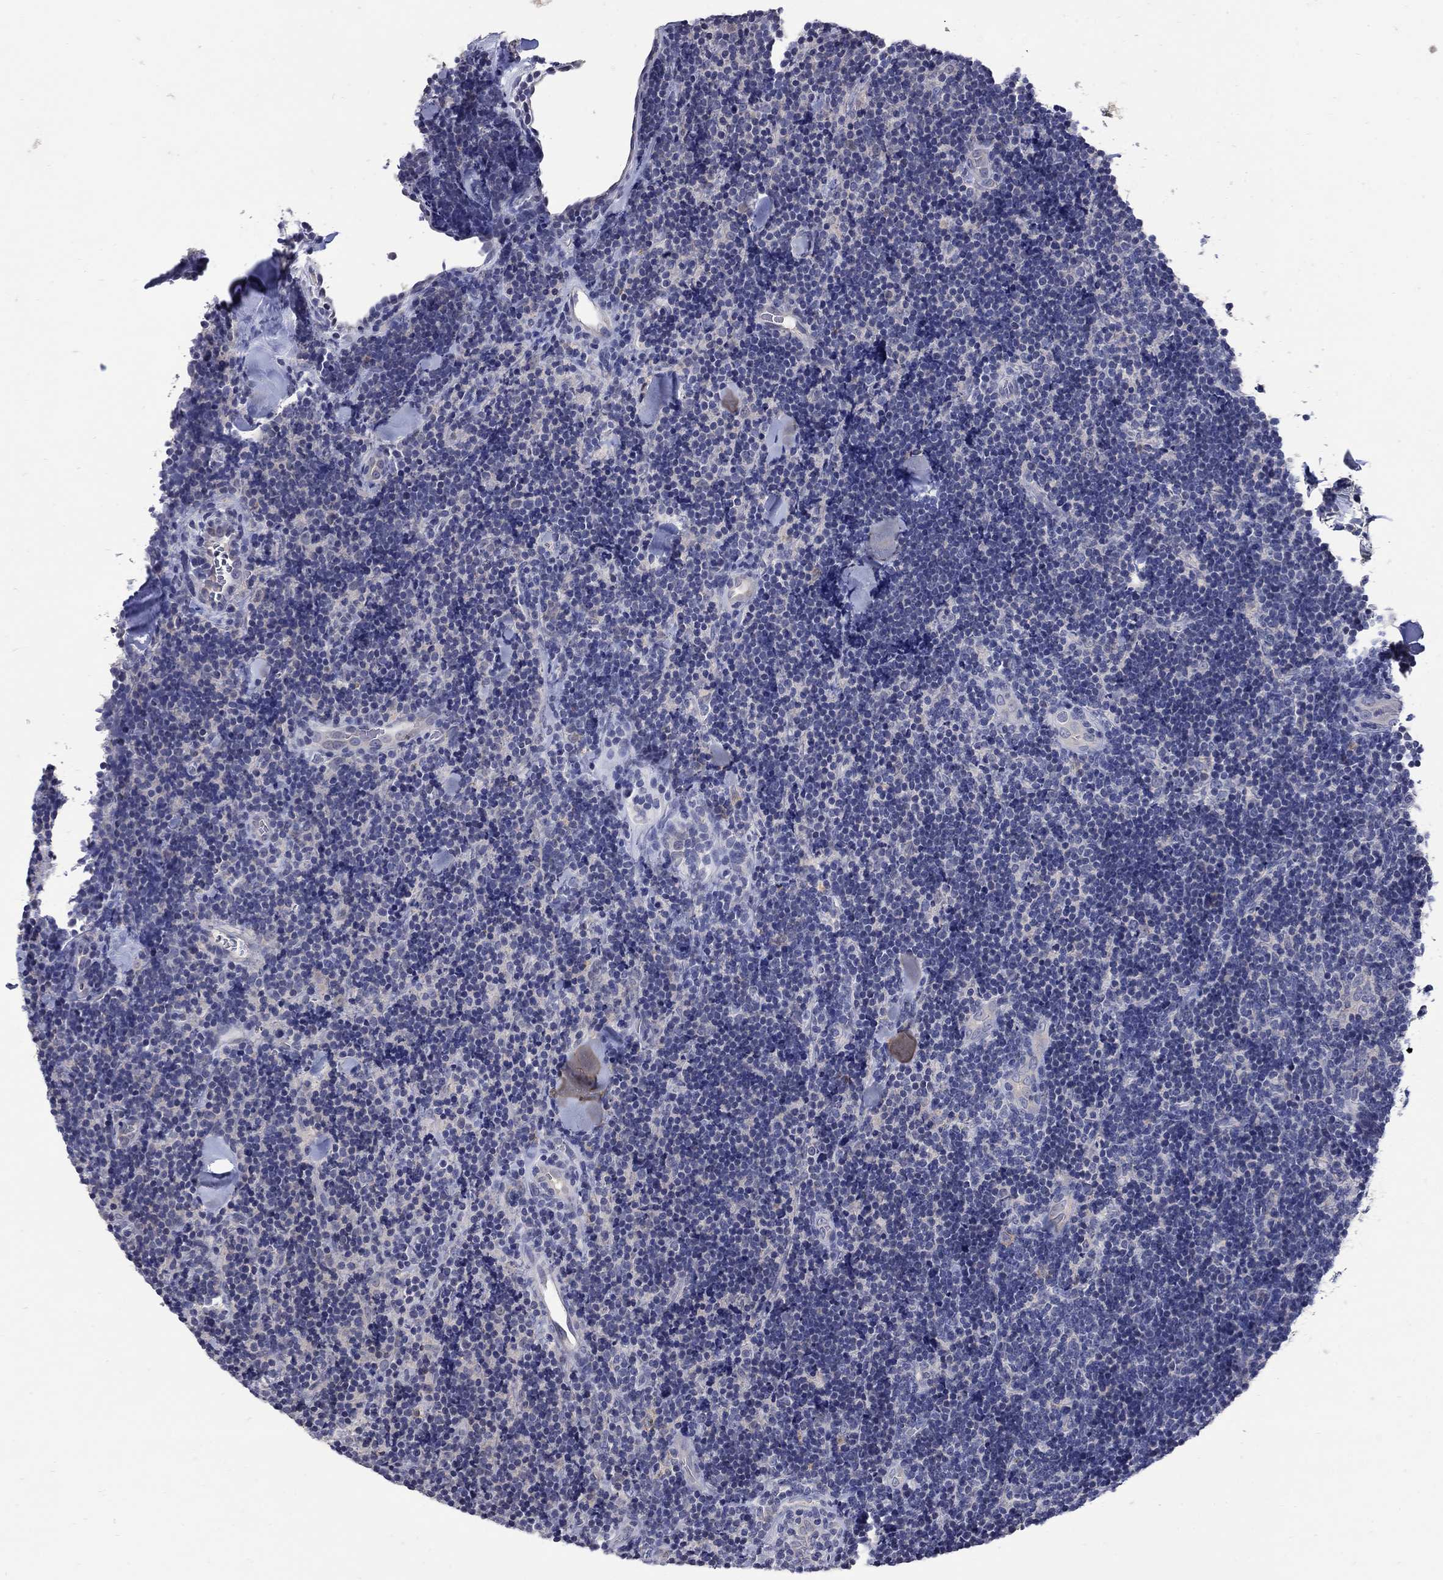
{"staining": {"intensity": "negative", "quantity": "none", "location": "none"}, "tissue": "lymphoma", "cell_type": "Tumor cells", "image_type": "cancer", "snomed": [{"axis": "morphology", "description": "Malignant lymphoma, non-Hodgkin's type, Low grade"}, {"axis": "topography", "description": "Lymph node"}], "caption": "Lymphoma was stained to show a protein in brown. There is no significant expression in tumor cells.", "gene": "CETN1", "patient": {"sex": "female", "age": 56}}